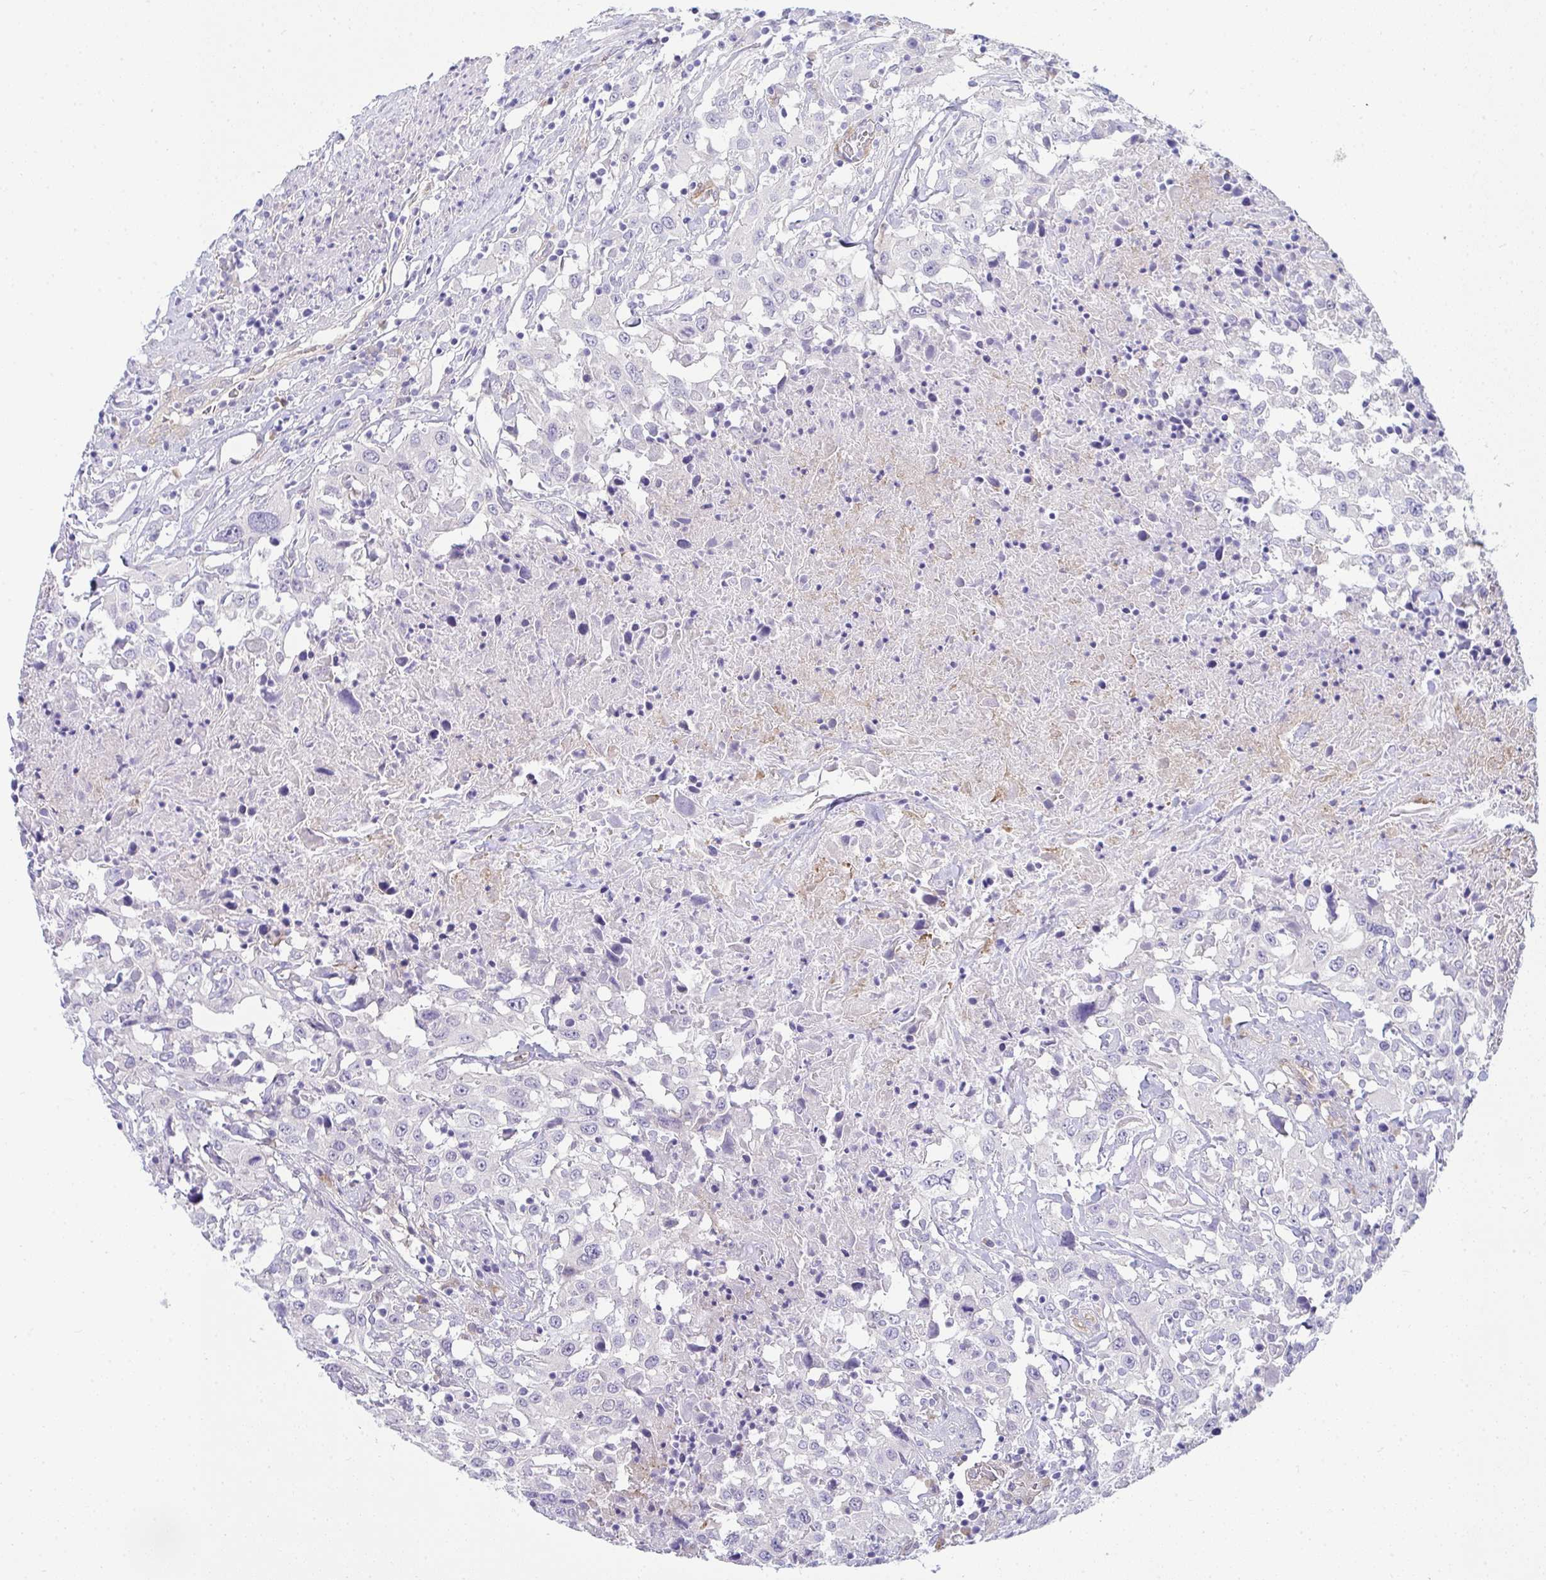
{"staining": {"intensity": "negative", "quantity": "none", "location": "none"}, "tissue": "urothelial cancer", "cell_type": "Tumor cells", "image_type": "cancer", "snomed": [{"axis": "morphology", "description": "Urothelial carcinoma, High grade"}, {"axis": "topography", "description": "Urinary bladder"}], "caption": "Immunohistochemistry of urothelial carcinoma (high-grade) shows no staining in tumor cells.", "gene": "GAB1", "patient": {"sex": "male", "age": 61}}